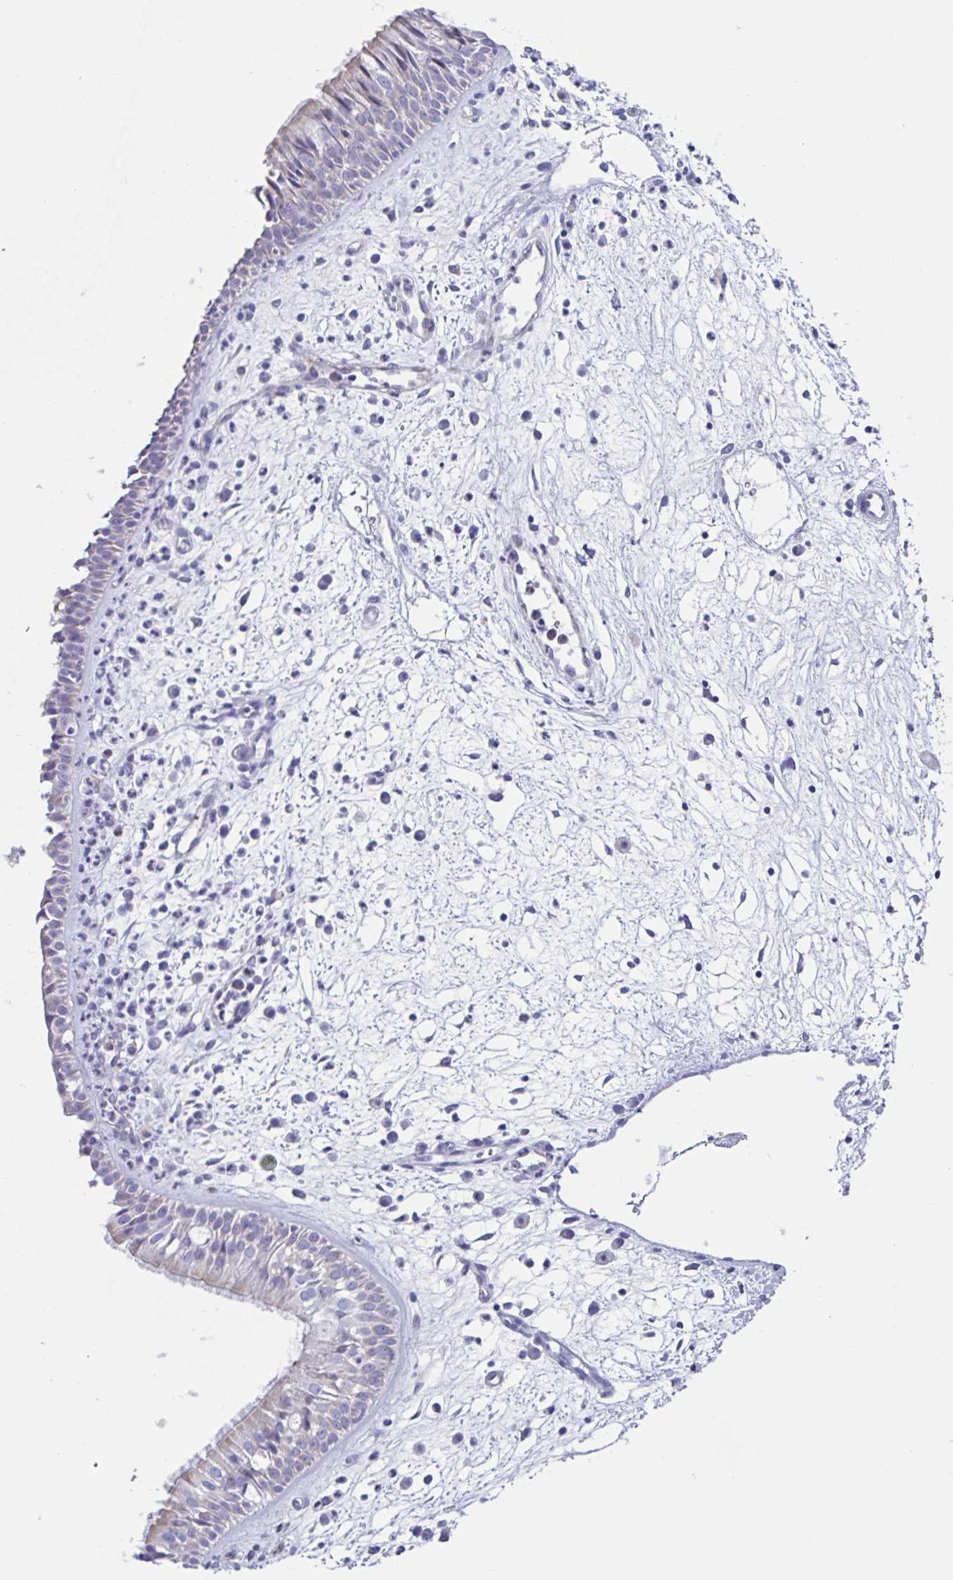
{"staining": {"intensity": "negative", "quantity": "none", "location": "none"}, "tissue": "nasopharynx", "cell_type": "Respiratory epithelial cells", "image_type": "normal", "snomed": [{"axis": "morphology", "description": "Normal tissue, NOS"}, {"axis": "topography", "description": "Nasopharynx"}], "caption": "The image demonstrates no significant positivity in respiratory epithelial cells of nasopharynx.", "gene": "PBOV1", "patient": {"sex": "male", "age": 65}}